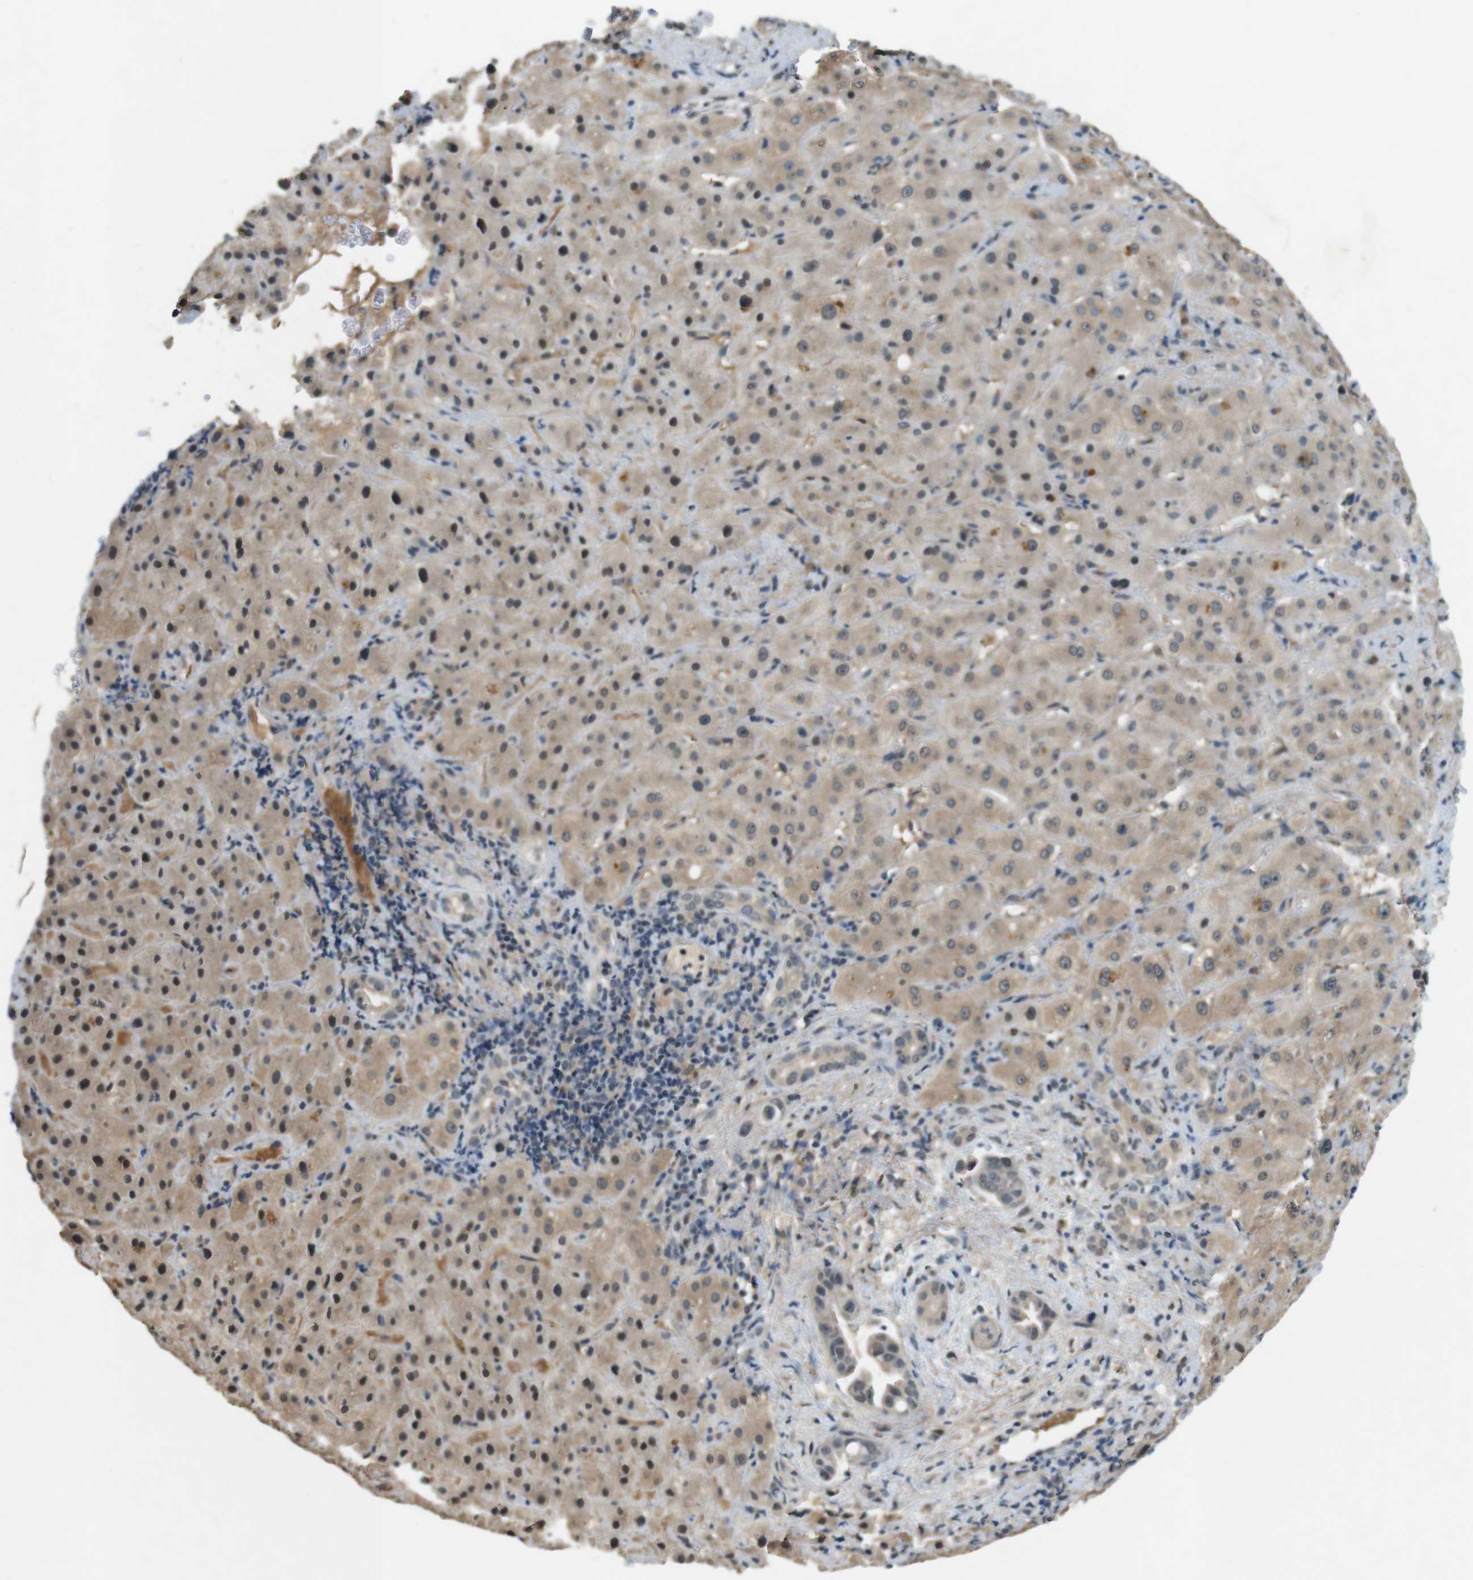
{"staining": {"intensity": "weak", "quantity": ">75%", "location": "cytoplasmic/membranous,nuclear"}, "tissue": "liver cancer", "cell_type": "Tumor cells", "image_type": "cancer", "snomed": [{"axis": "morphology", "description": "Cholangiocarcinoma"}, {"axis": "topography", "description": "Liver"}], "caption": "Approximately >75% of tumor cells in human liver cholangiocarcinoma show weak cytoplasmic/membranous and nuclear protein staining as visualized by brown immunohistochemical staining.", "gene": "CDK14", "patient": {"sex": "female", "age": 65}}